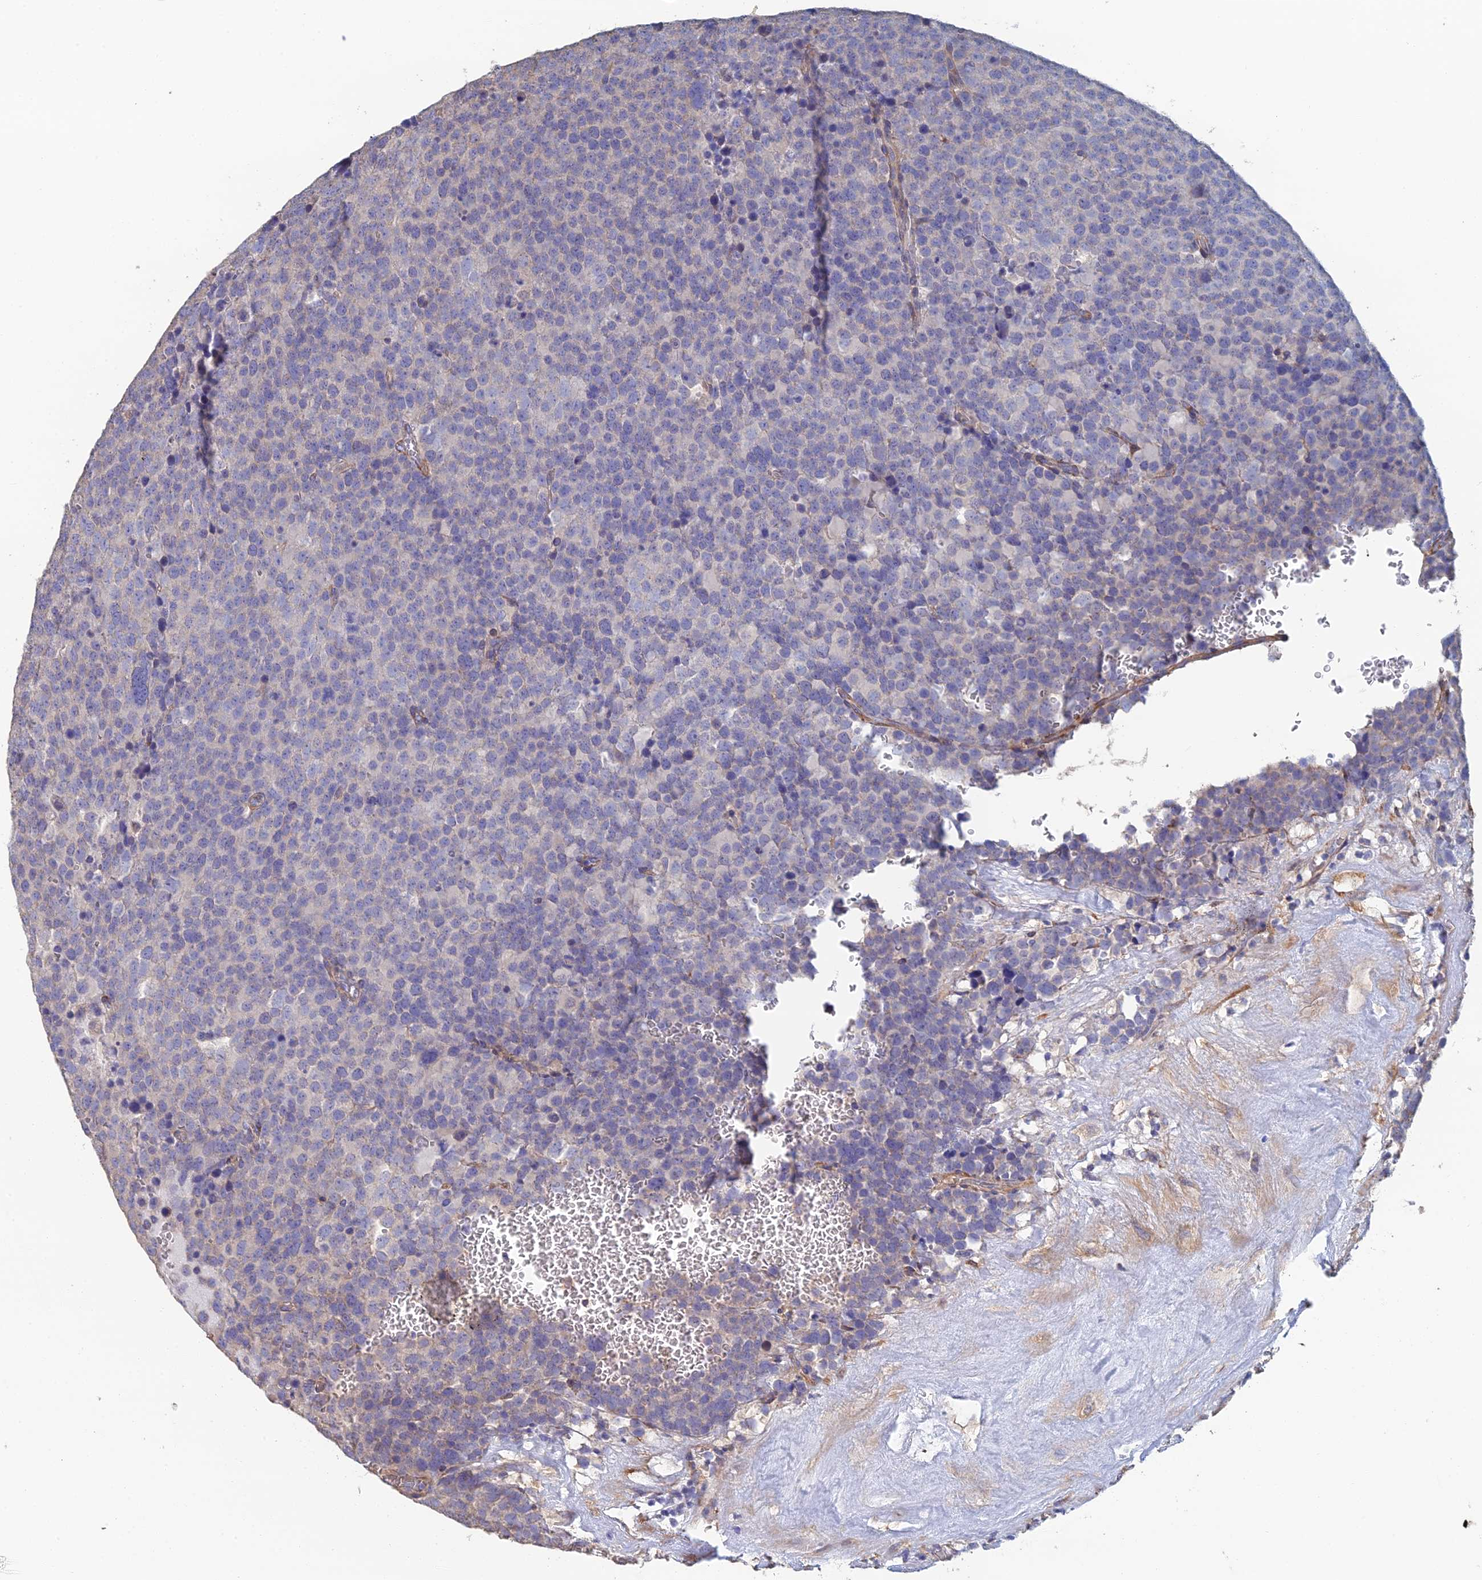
{"staining": {"intensity": "negative", "quantity": "none", "location": "none"}, "tissue": "testis cancer", "cell_type": "Tumor cells", "image_type": "cancer", "snomed": [{"axis": "morphology", "description": "Seminoma, NOS"}, {"axis": "topography", "description": "Testis"}], "caption": "Human testis cancer stained for a protein using immunohistochemistry (IHC) shows no staining in tumor cells.", "gene": "PCDHA5", "patient": {"sex": "male", "age": 71}}